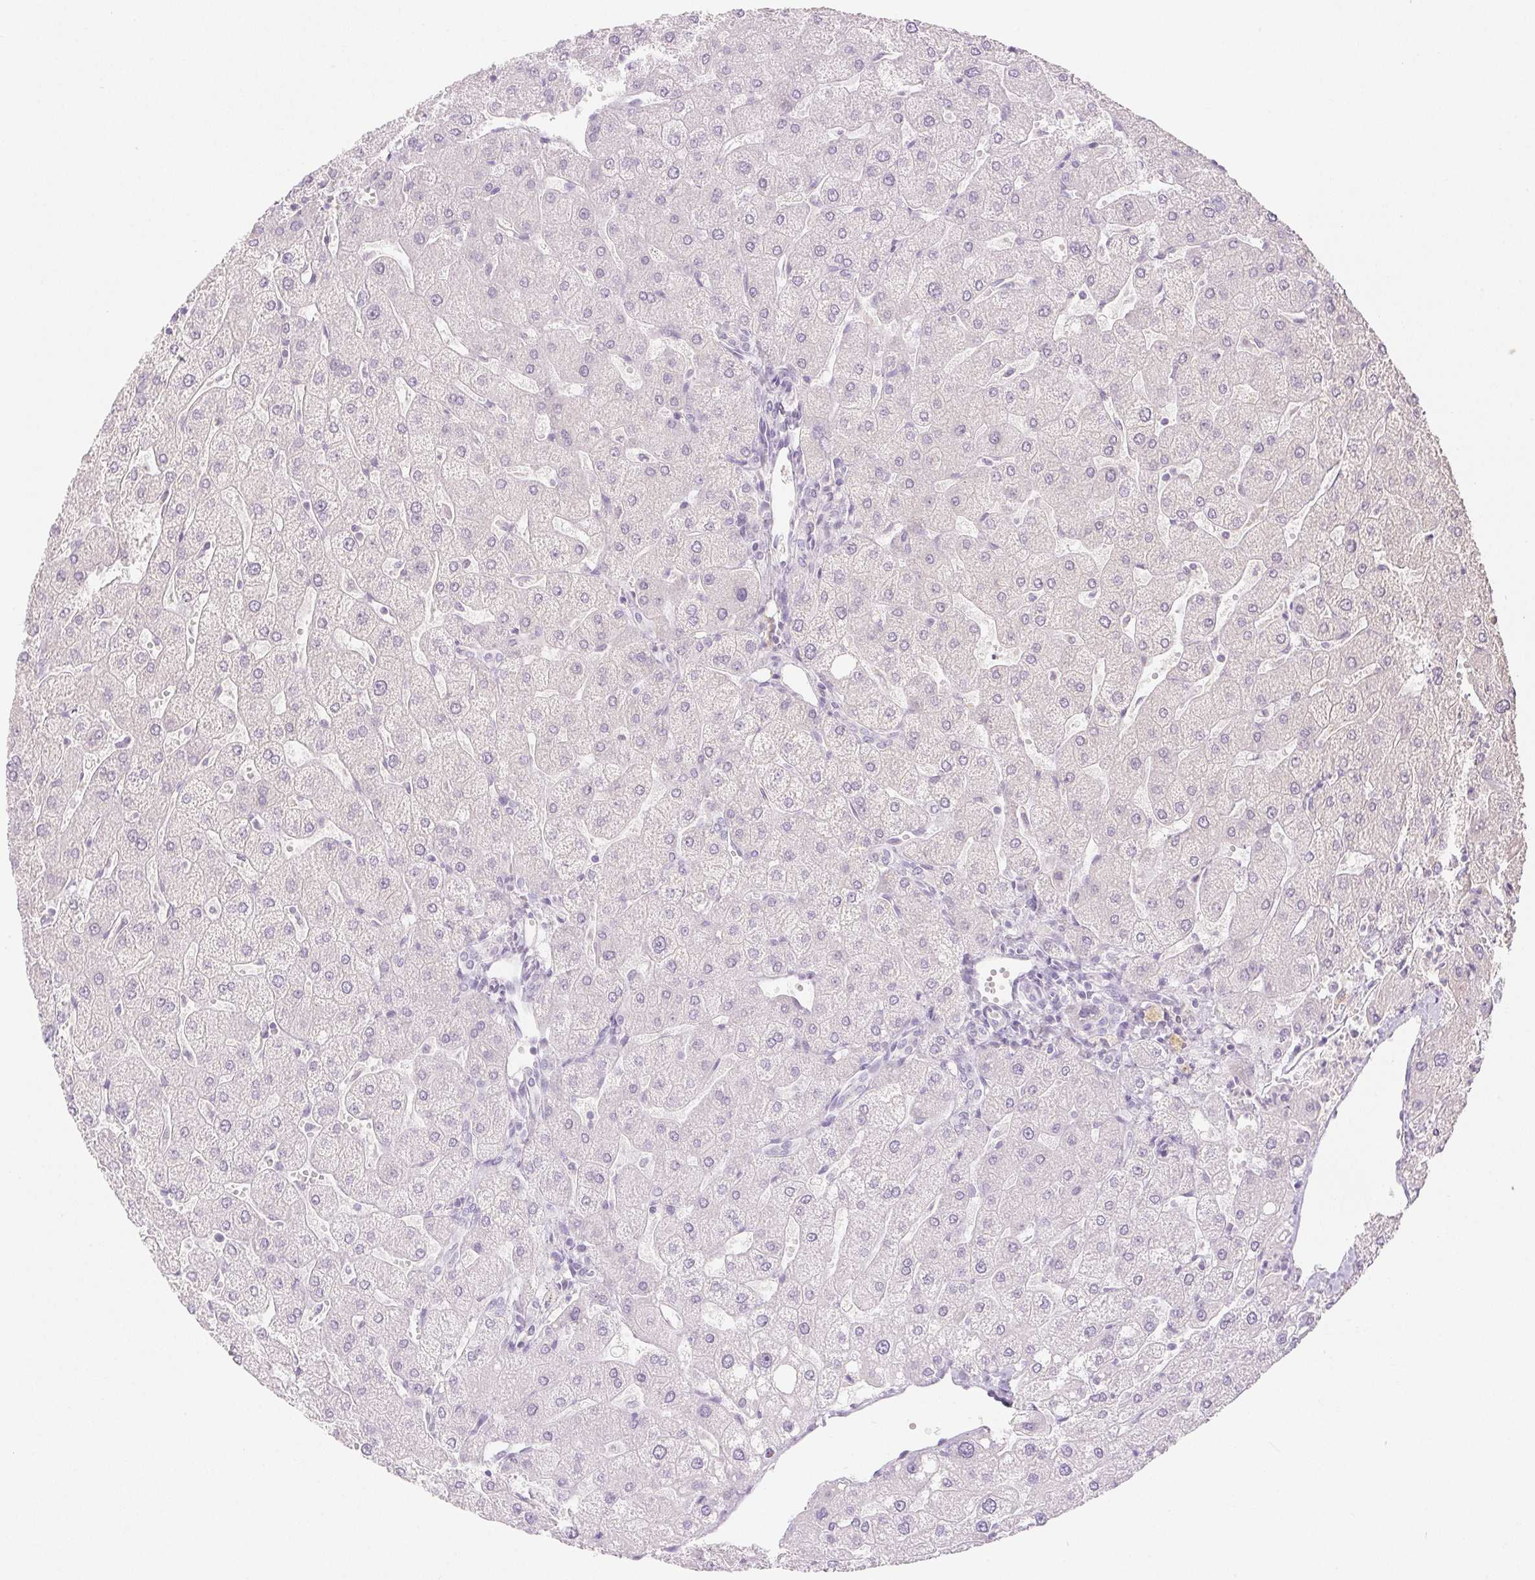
{"staining": {"intensity": "negative", "quantity": "none", "location": "none"}, "tissue": "liver", "cell_type": "Cholangiocytes", "image_type": "normal", "snomed": [{"axis": "morphology", "description": "Normal tissue, NOS"}, {"axis": "topography", "description": "Liver"}], "caption": "A high-resolution micrograph shows IHC staining of benign liver, which reveals no significant expression in cholangiocytes.", "gene": "SPRR3", "patient": {"sex": "male", "age": 67}}